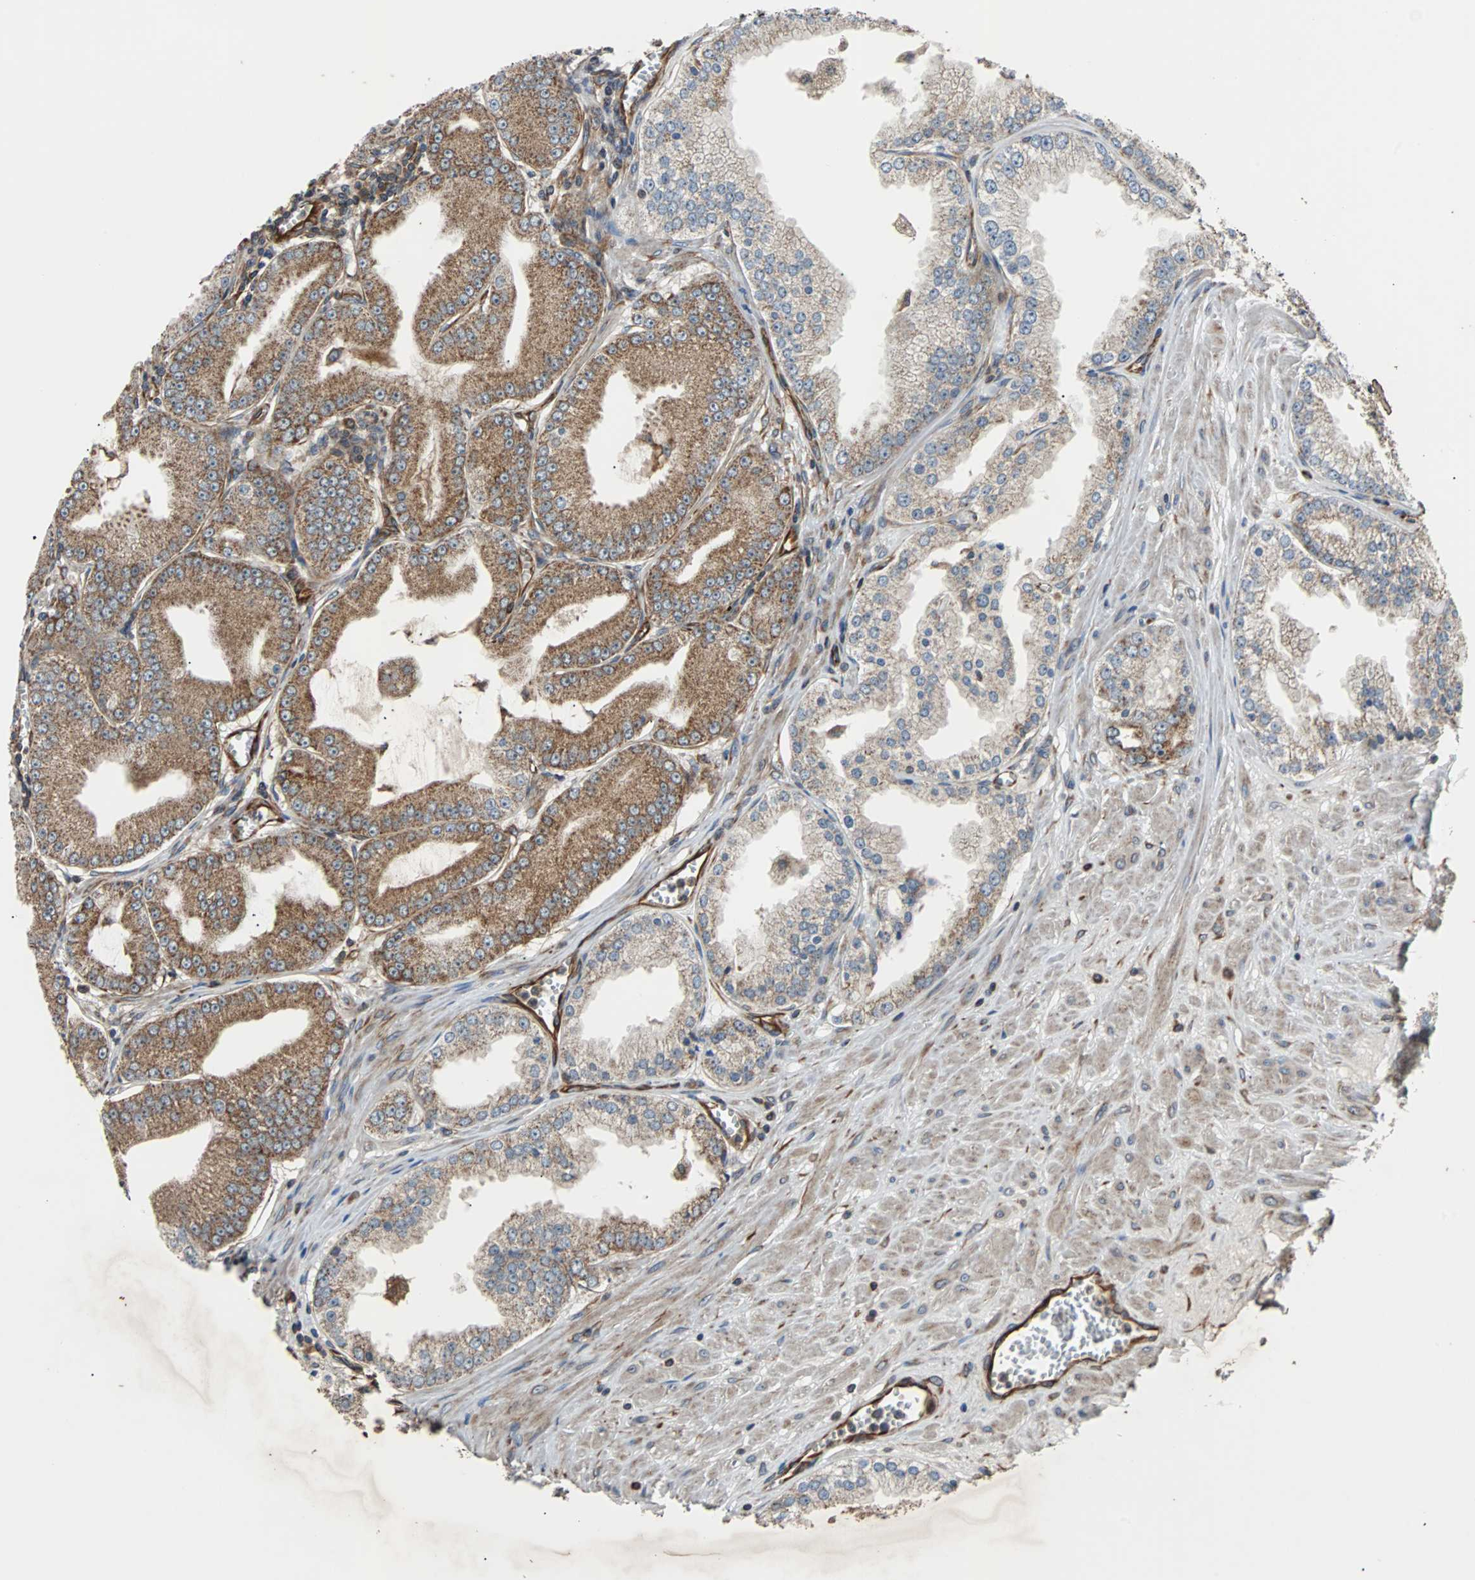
{"staining": {"intensity": "moderate", "quantity": "25%-75%", "location": "cytoplasmic/membranous"}, "tissue": "prostate cancer", "cell_type": "Tumor cells", "image_type": "cancer", "snomed": [{"axis": "morphology", "description": "Adenocarcinoma, High grade"}, {"axis": "topography", "description": "Prostate"}], "caption": "Immunohistochemical staining of human prostate high-grade adenocarcinoma demonstrates medium levels of moderate cytoplasmic/membranous protein staining in about 25%-75% of tumor cells.", "gene": "ACTR3", "patient": {"sex": "male", "age": 61}}